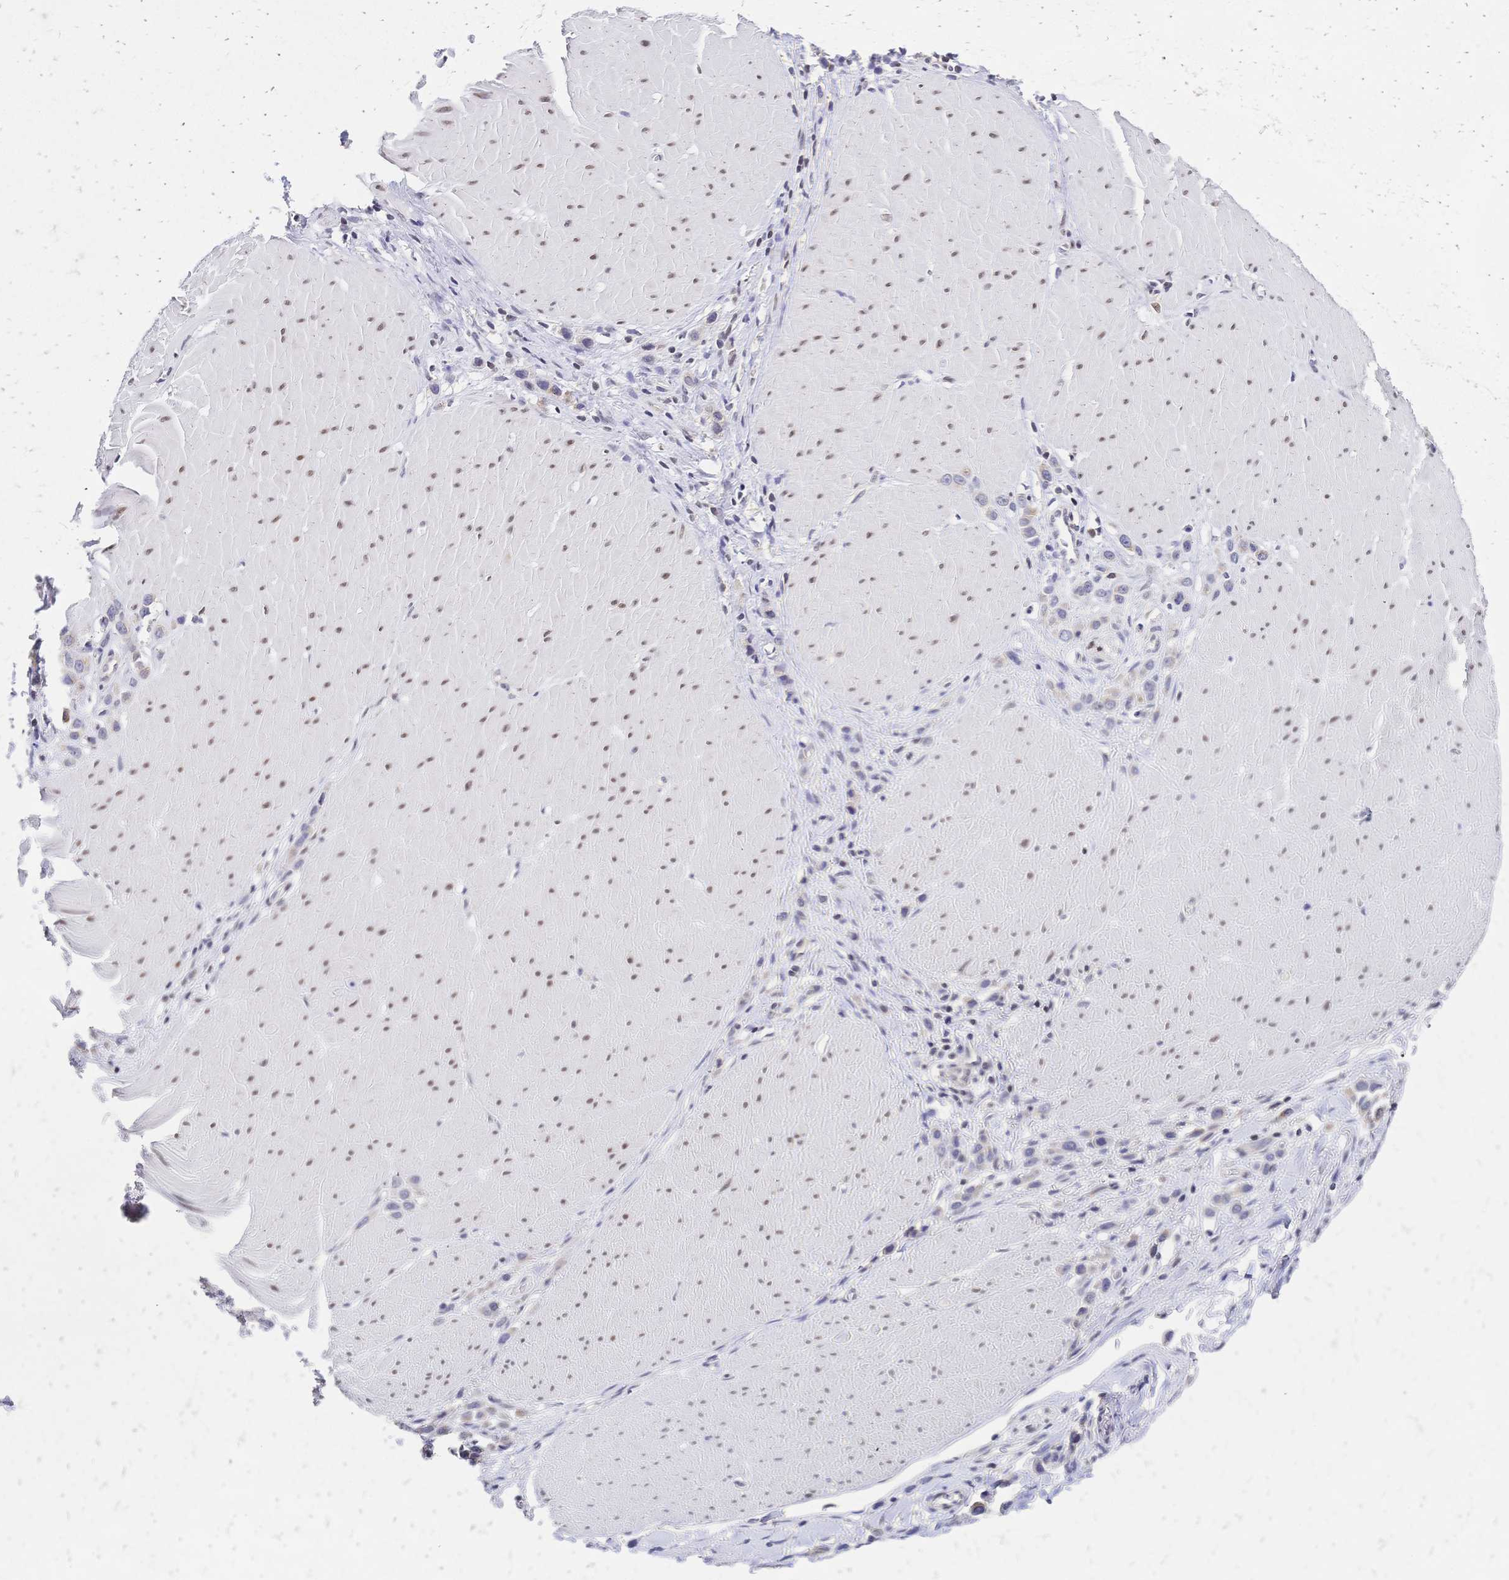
{"staining": {"intensity": "negative", "quantity": "none", "location": "none"}, "tissue": "stomach cancer", "cell_type": "Tumor cells", "image_type": "cancer", "snomed": [{"axis": "morphology", "description": "Adenocarcinoma, NOS"}, {"axis": "topography", "description": "Stomach"}], "caption": "Immunohistochemistry (IHC) of human stomach cancer (adenocarcinoma) reveals no expression in tumor cells. (Stains: DAB immunohistochemistry with hematoxylin counter stain, Microscopy: brightfield microscopy at high magnification).", "gene": "CBX7", "patient": {"sex": "male", "age": 47}}